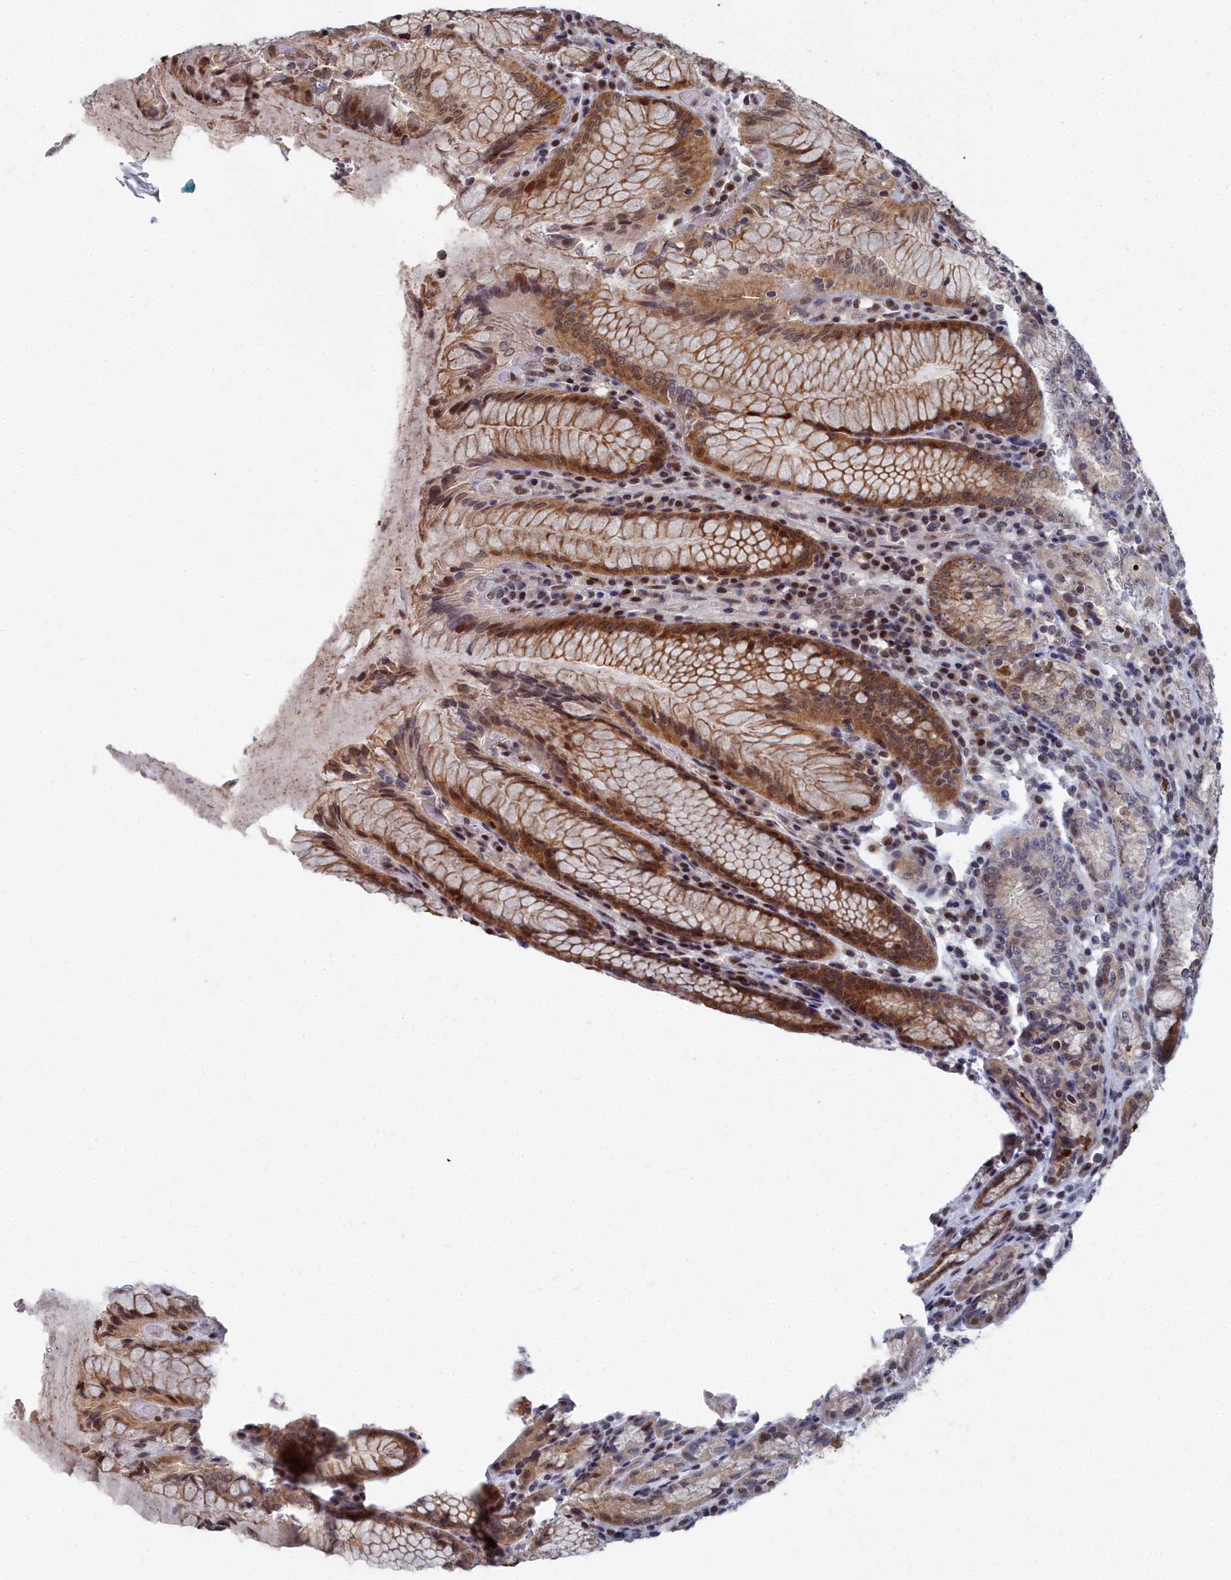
{"staining": {"intensity": "moderate", "quantity": "25%-75%", "location": "cytoplasmic/membranous,nuclear"}, "tissue": "stomach", "cell_type": "Glandular cells", "image_type": "normal", "snomed": [{"axis": "morphology", "description": "Normal tissue, NOS"}, {"axis": "topography", "description": "Stomach, upper"}, {"axis": "topography", "description": "Stomach, lower"}], "caption": "A micrograph of stomach stained for a protein demonstrates moderate cytoplasmic/membranous,nuclear brown staining in glandular cells. The staining was performed using DAB (3,3'-diaminobenzidine), with brown indicating positive protein expression. Nuclei are stained blue with hematoxylin.", "gene": "RPS27A", "patient": {"sex": "female", "age": 76}}